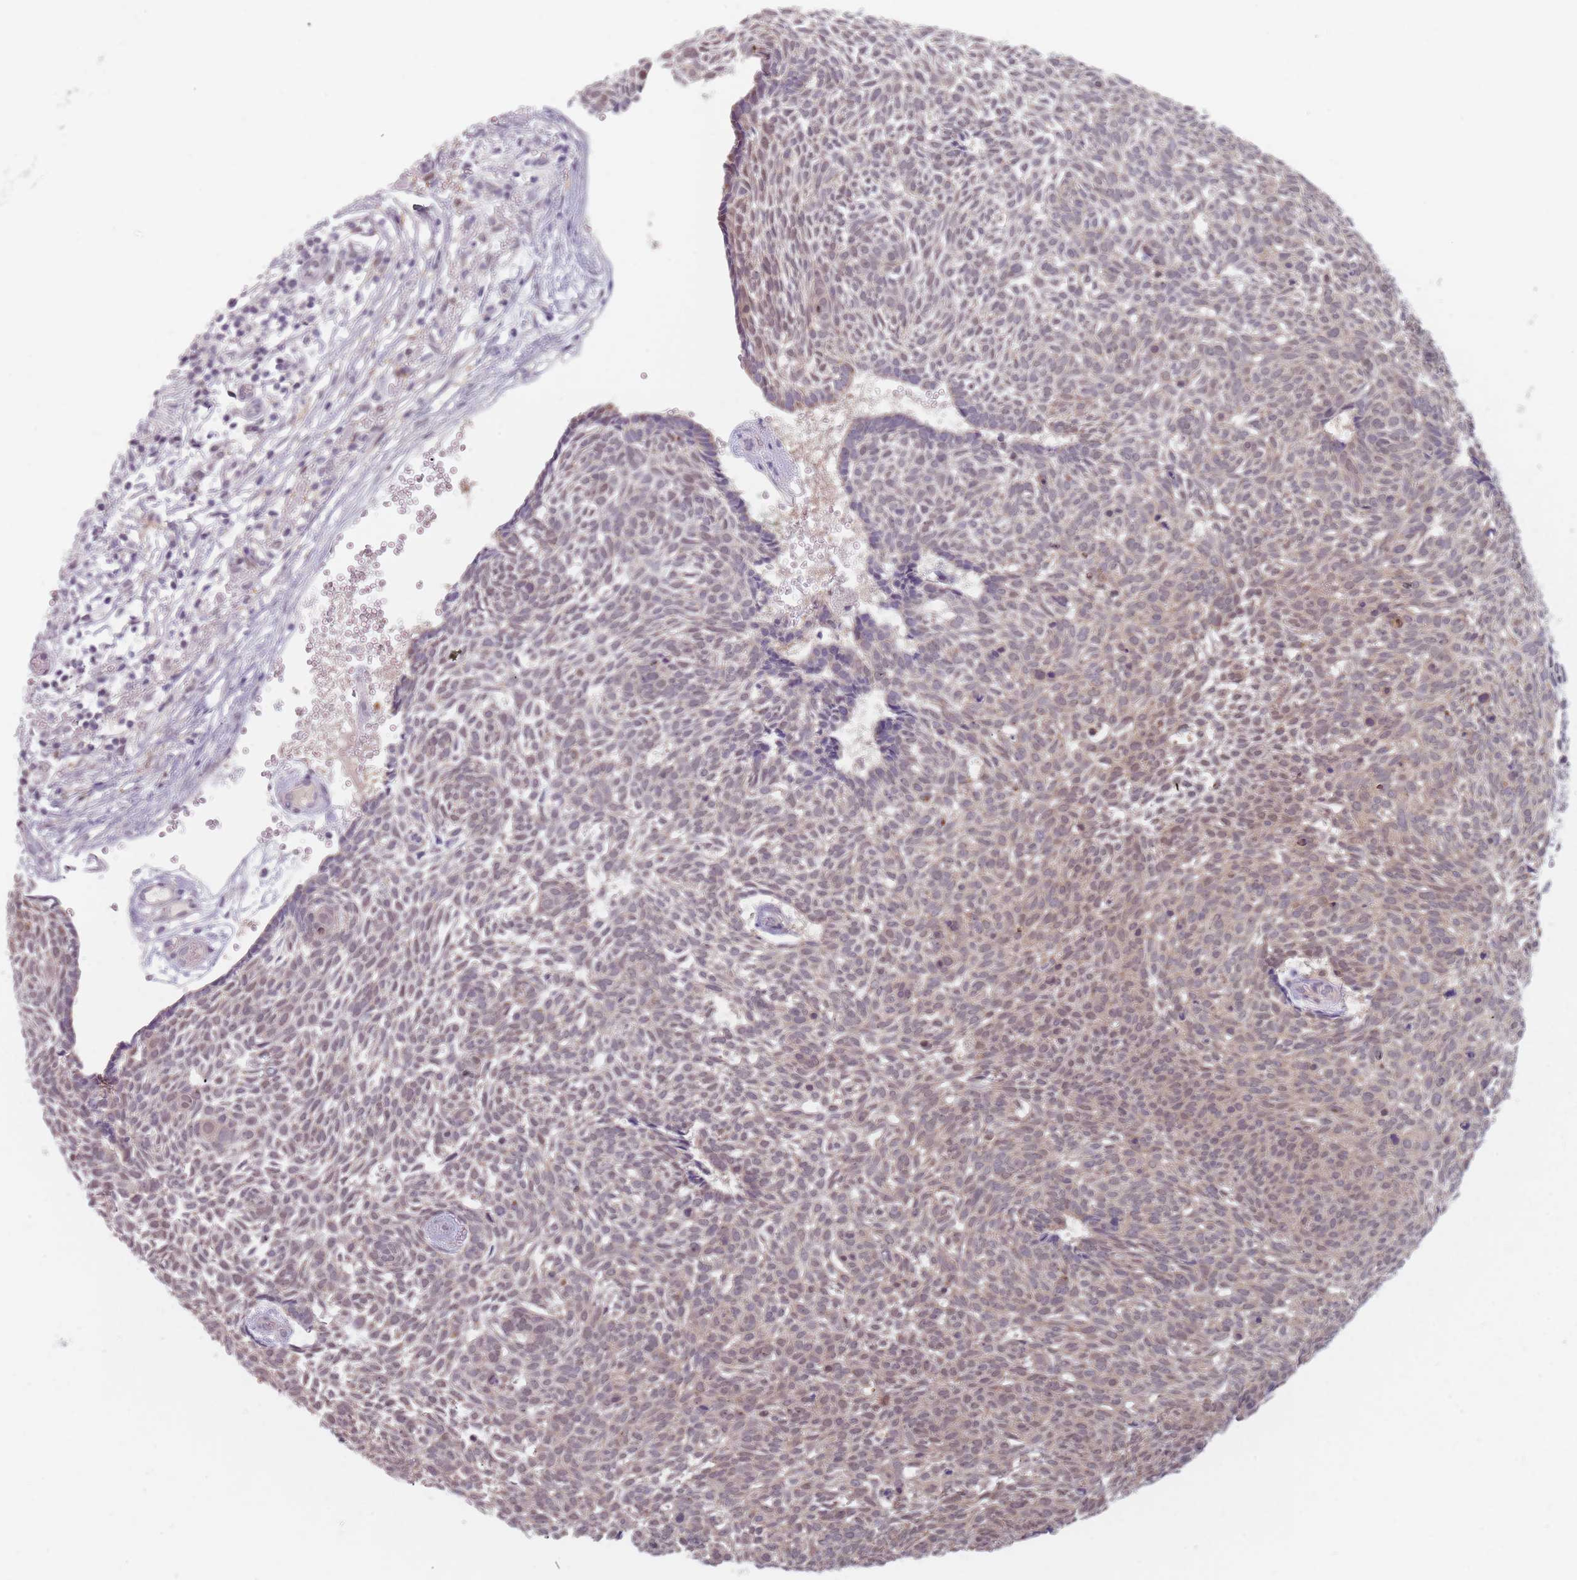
{"staining": {"intensity": "weak", "quantity": "<25%", "location": "nuclear"}, "tissue": "skin cancer", "cell_type": "Tumor cells", "image_type": "cancer", "snomed": [{"axis": "morphology", "description": "Basal cell carcinoma"}, {"axis": "topography", "description": "Skin"}], "caption": "A photomicrograph of human skin basal cell carcinoma is negative for staining in tumor cells.", "gene": "NAXE", "patient": {"sex": "male", "age": 61}}